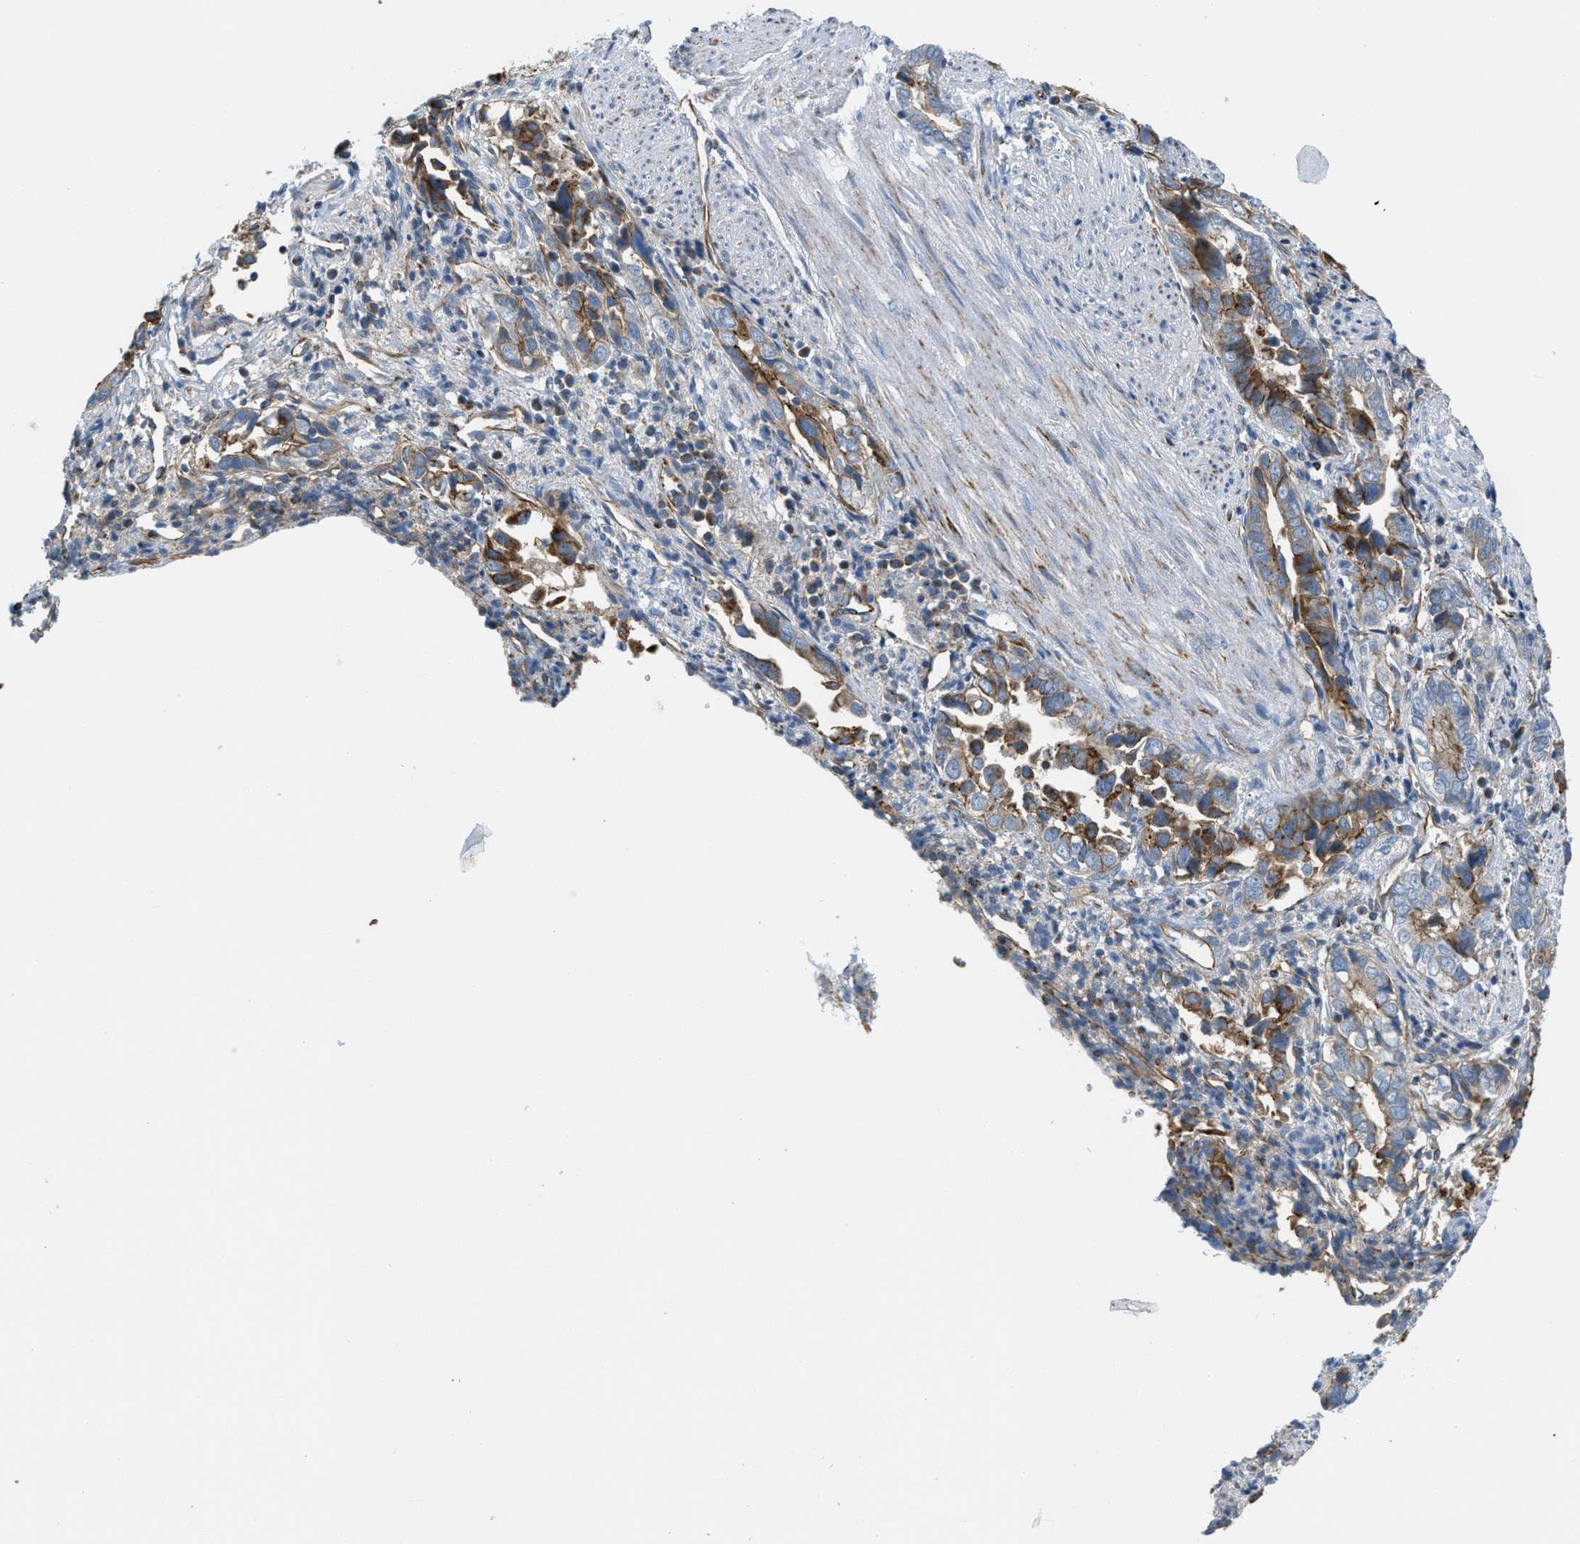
{"staining": {"intensity": "strong", "quantity": "25%-75%", "location": "cytoplasmic/membranous"}, "tissue": "liver cancer", "cell_type": "Tumor cells", "image_type": "cancer", "snomed": [{"axis": "morphology", "description": "Cholangiocarcinoma"}, {"axis": "topography", "description": "Liver"}], "caption": "High-magnification brightfield microscopy of liver cholangiocarcinoma stained with DAB (3,3'-diaminobenzidine) (brown) and counterstained with hematoxylin (blue). tumor cells exhibit strong cytoplasmic/membranous positivity is present in approximately25%-75% of cells.", "gene": "BTN3A1", "patient": {"sex": "female", "age": 79}}